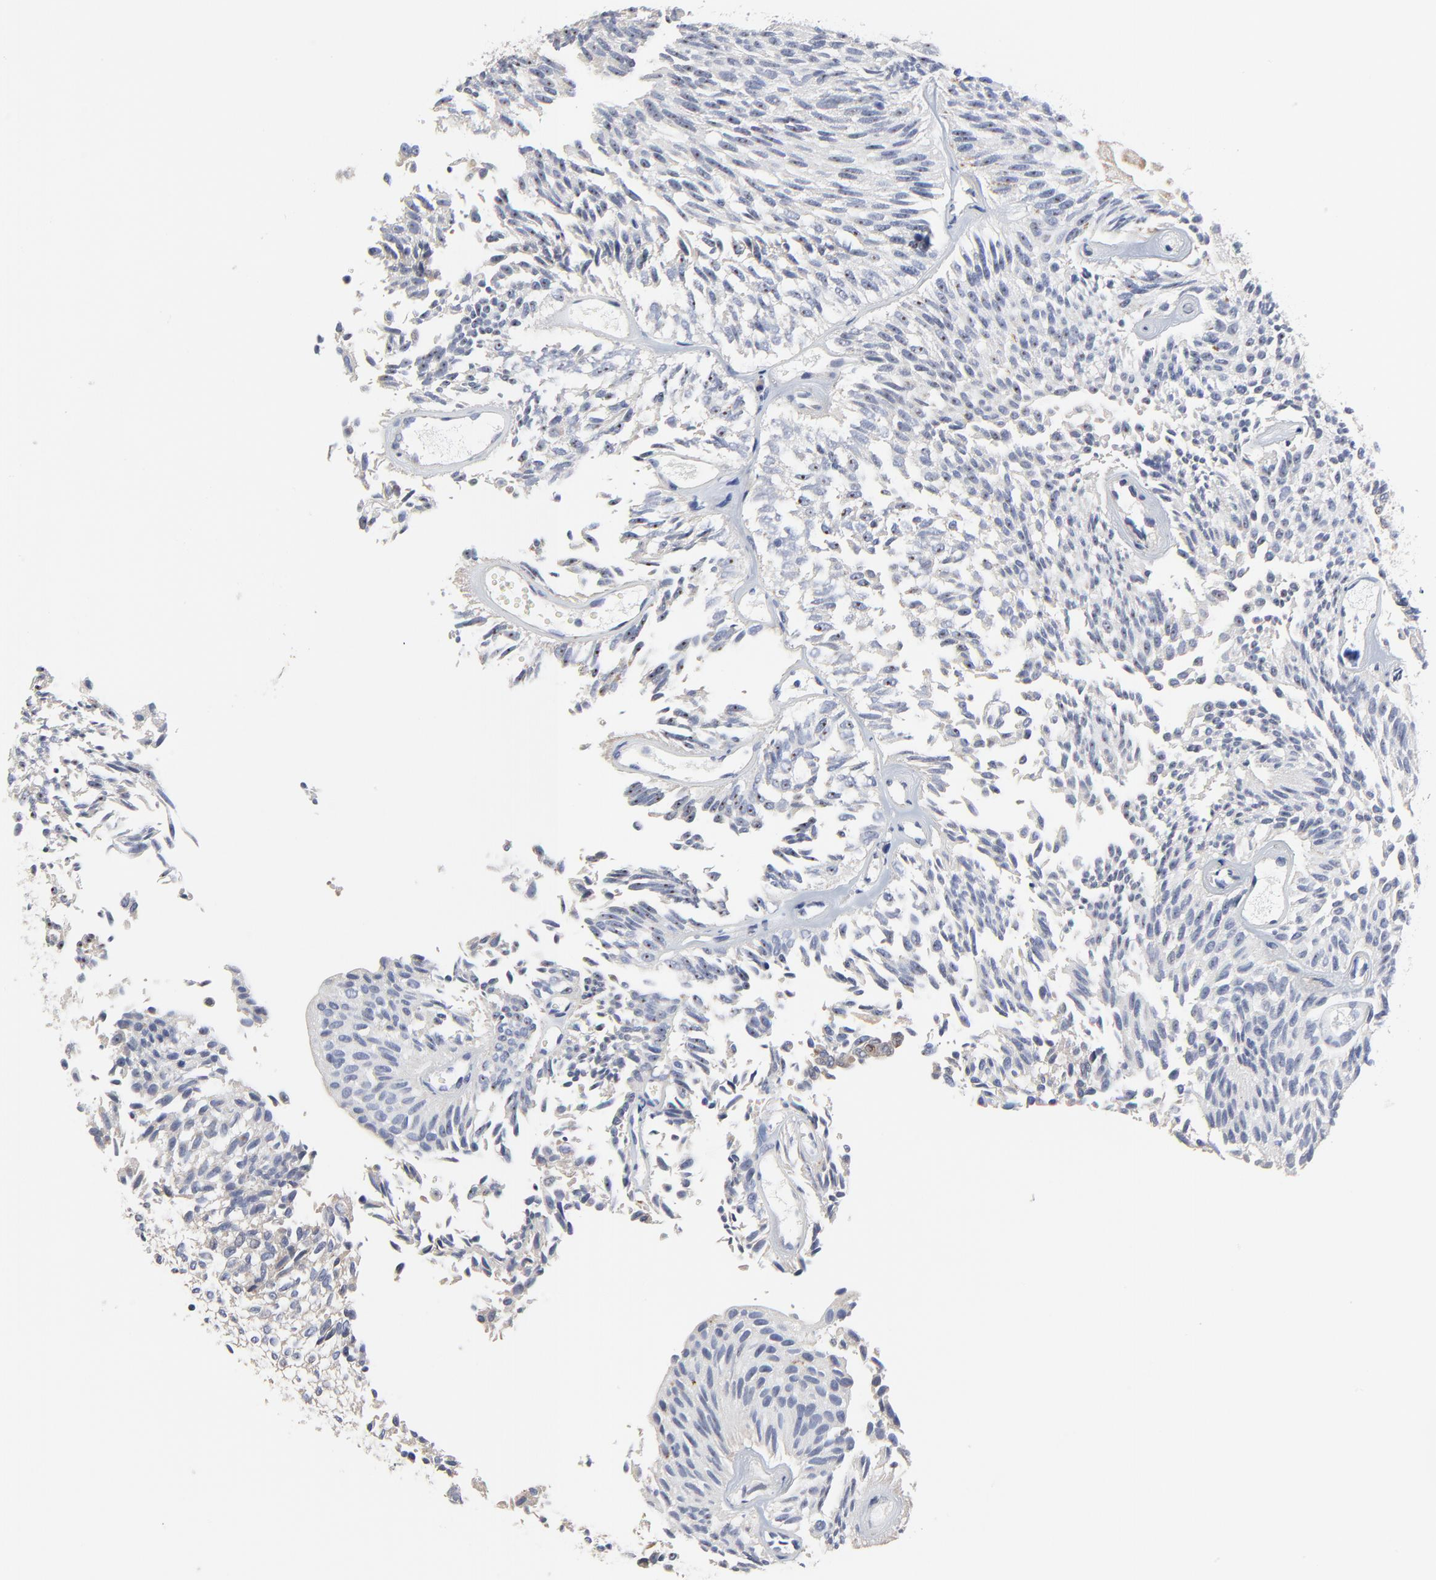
{"staining": {"intensity": "negative", "quantity": "none", "location": "none"}, "tissue": "urothelial cancer", "cell_type": "Tumor cells", "image_type": "cancer", "snomed": [{"axis": "morphology", "description": "Urothelial carcinoma, Low grade"}, {"axis": "topography", "description": "Urinary bladder"}], "caption": "IHC image of low-grade urothelial carcinoma stained for a protein (brown), which displays no positivity in tumor cells.", "gene": "DHRSX", "patient": {"sex": "male", "age": 76}}